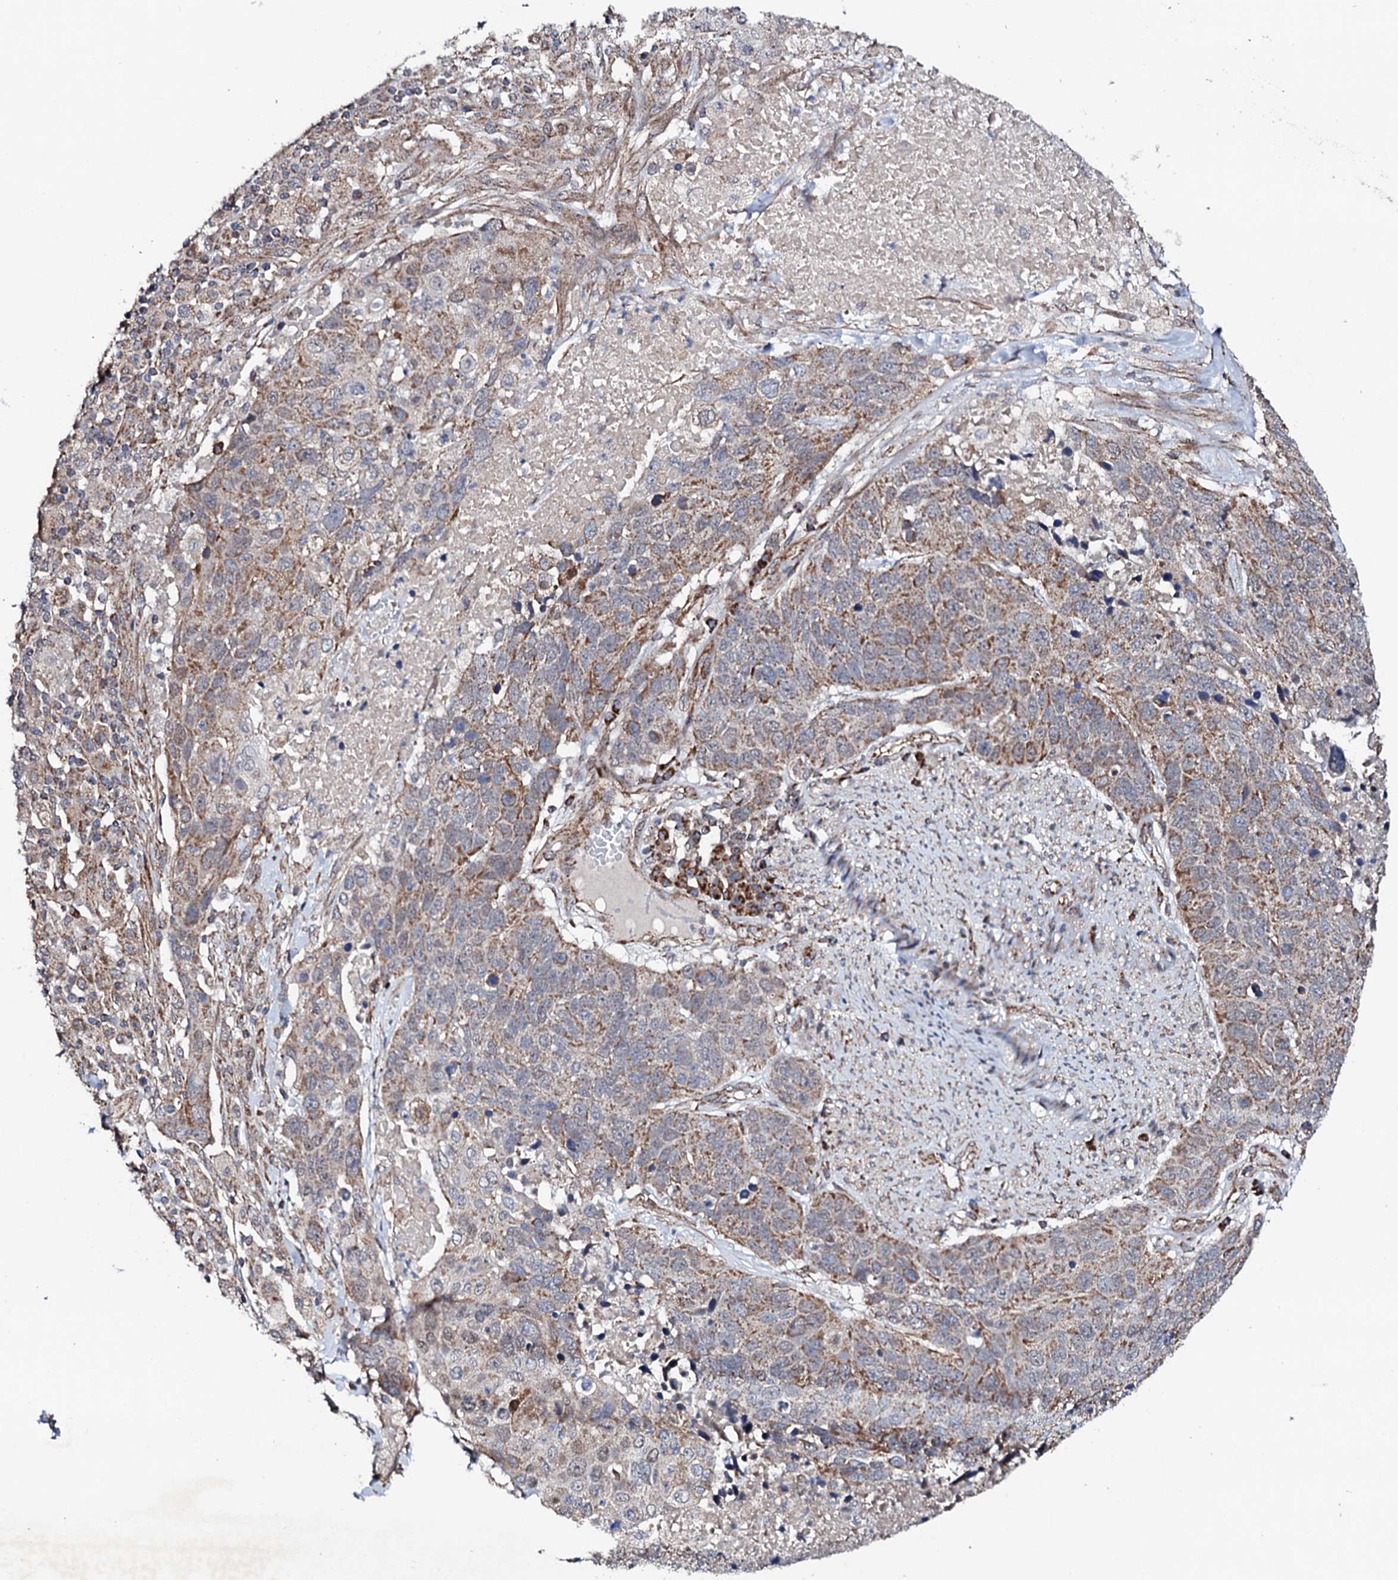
{"staining": {"intensity": "moderate", "quantity": ">75%", "location": "cytoplasmic/membranous"}, "tissue": "lung cancer", "cell_type": "Tumor cells", "image_type": "cancer", "snomed": [{"axis": "morphology", "description": "Normal tissue, NOS"}, {"axis": "morphology", "description": "Squamous cell carcinoma, NOS"}, {"axis": "topography", "description": "Lymph node"}, {"axis": "topography", "description": "Lung"}], "caption": "Human squamous cell carcinoma (lung) stained for a protein (brown) shows moderate cytoplasmic/membranous positive staining in about >75% of tumor cells.", "gene": "MTIF3", "patient": {"sex": "male", "age": 66}}